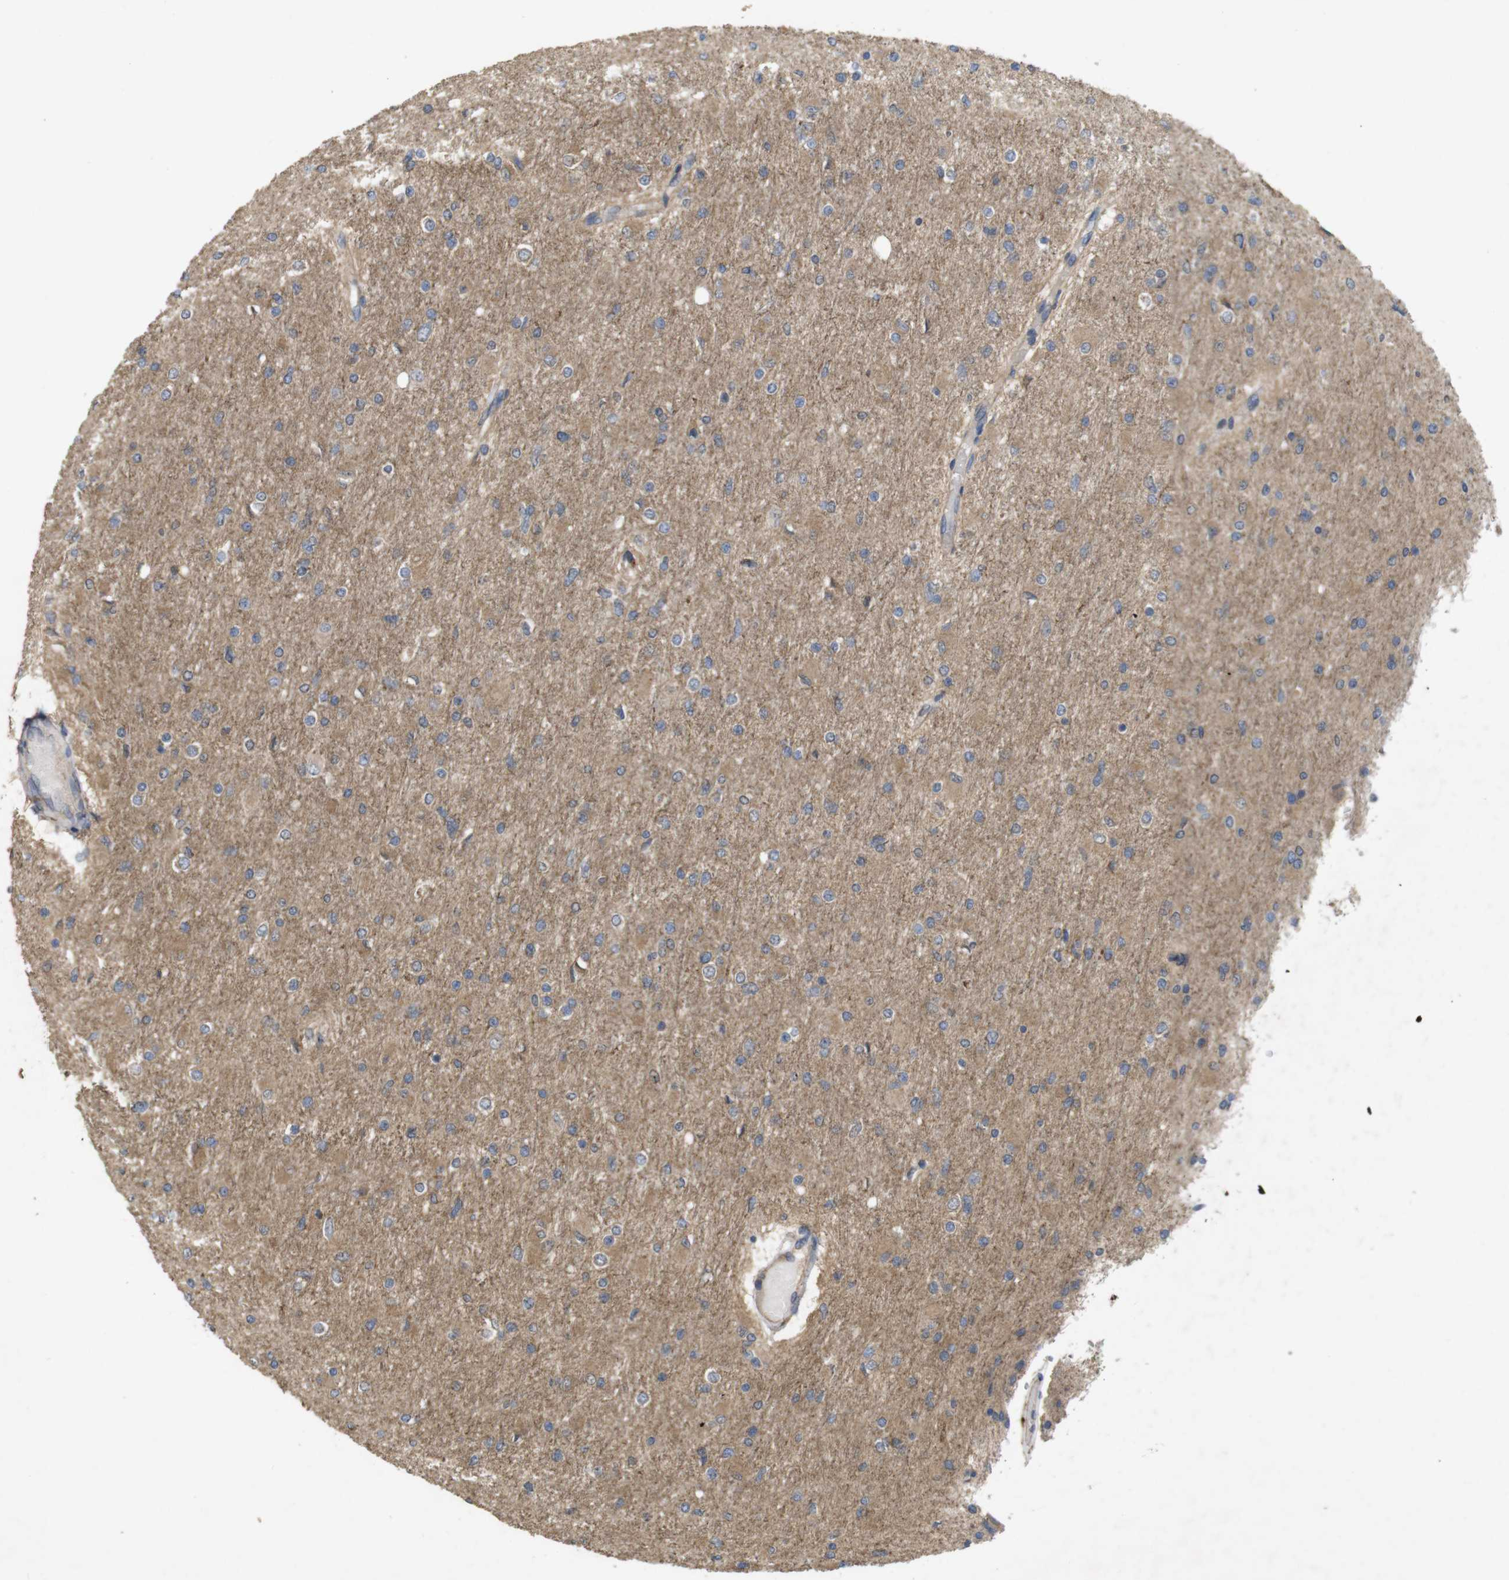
{"staining": {"intensity": "weak", "quantity": "25%-75%", "location": "cytoplasmic/membranous"}, "tissue": "glioma", "cell_type": "Tumor cells", "image_type": "cancer", "snomed": [{"axis": "morphology", "description": "Glioma, malignant, High grade"}, {"axis": "topography", "description": "Cerebral cortex"}], "caption": "A brown stain labels weak cytoplasmic/membranous positivity of a protein in malignant glioma (high-grade) tumor cells. (DAB (3,3'-diaminobenzidine) IHC with brightfield microscopy, high magnification).", "gene": "KCNS3", "patient": {"sex": "female", "age": 36}}